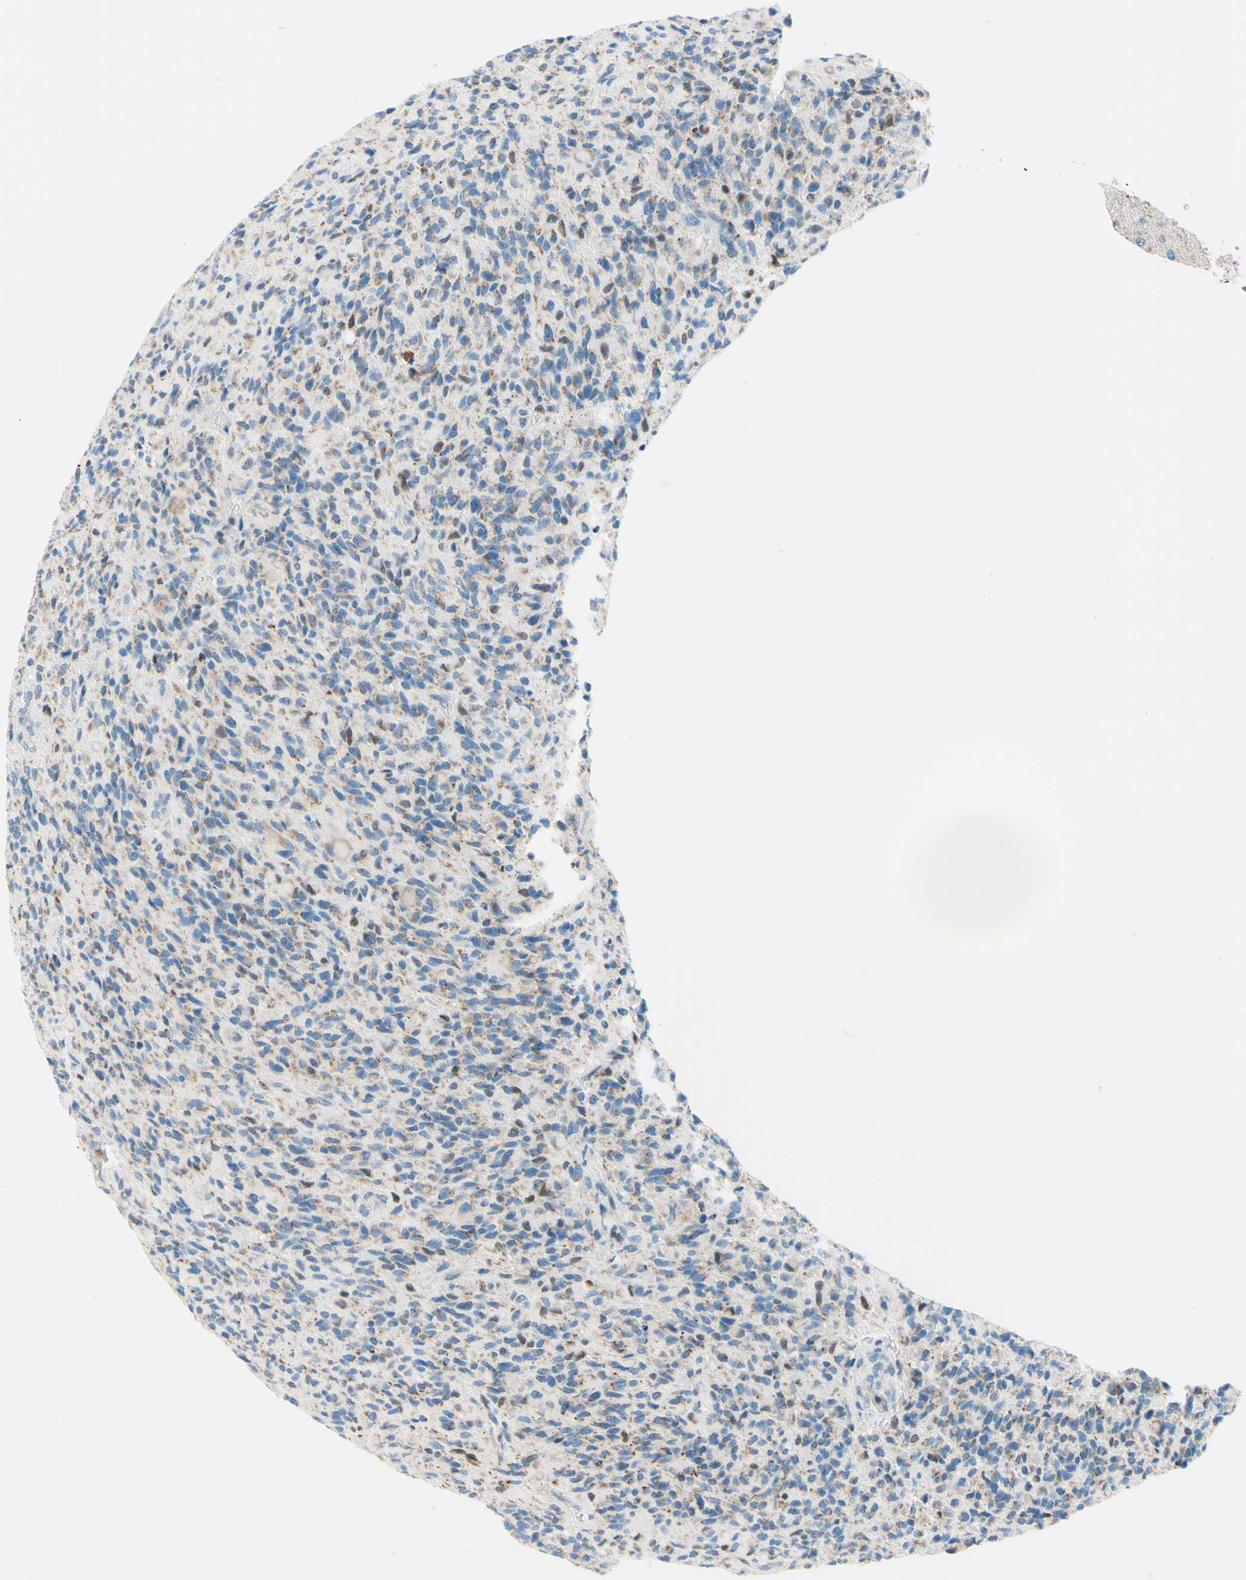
{"staining": {"intensity": "weak", "quantity": "25%-75%", "location": "cytoplasmic/membranous,nuclear"}, "tissue": "glioma", "cell_type": "Tumor cells", "image_type": "cancer", "snomed": [{"axis": "morphology", "description": "Glioma, malignant, High grade"}, {"axis": "topography", "description": "Brain"}], "caption": "This is an image of immunohistochemistry staining of glioma, which shows weak staining in the cytoplasmic/membranous and nuclear of tumor cells.", "gene": "CBX7", "patient": {"sex": "male", "age": 71}}